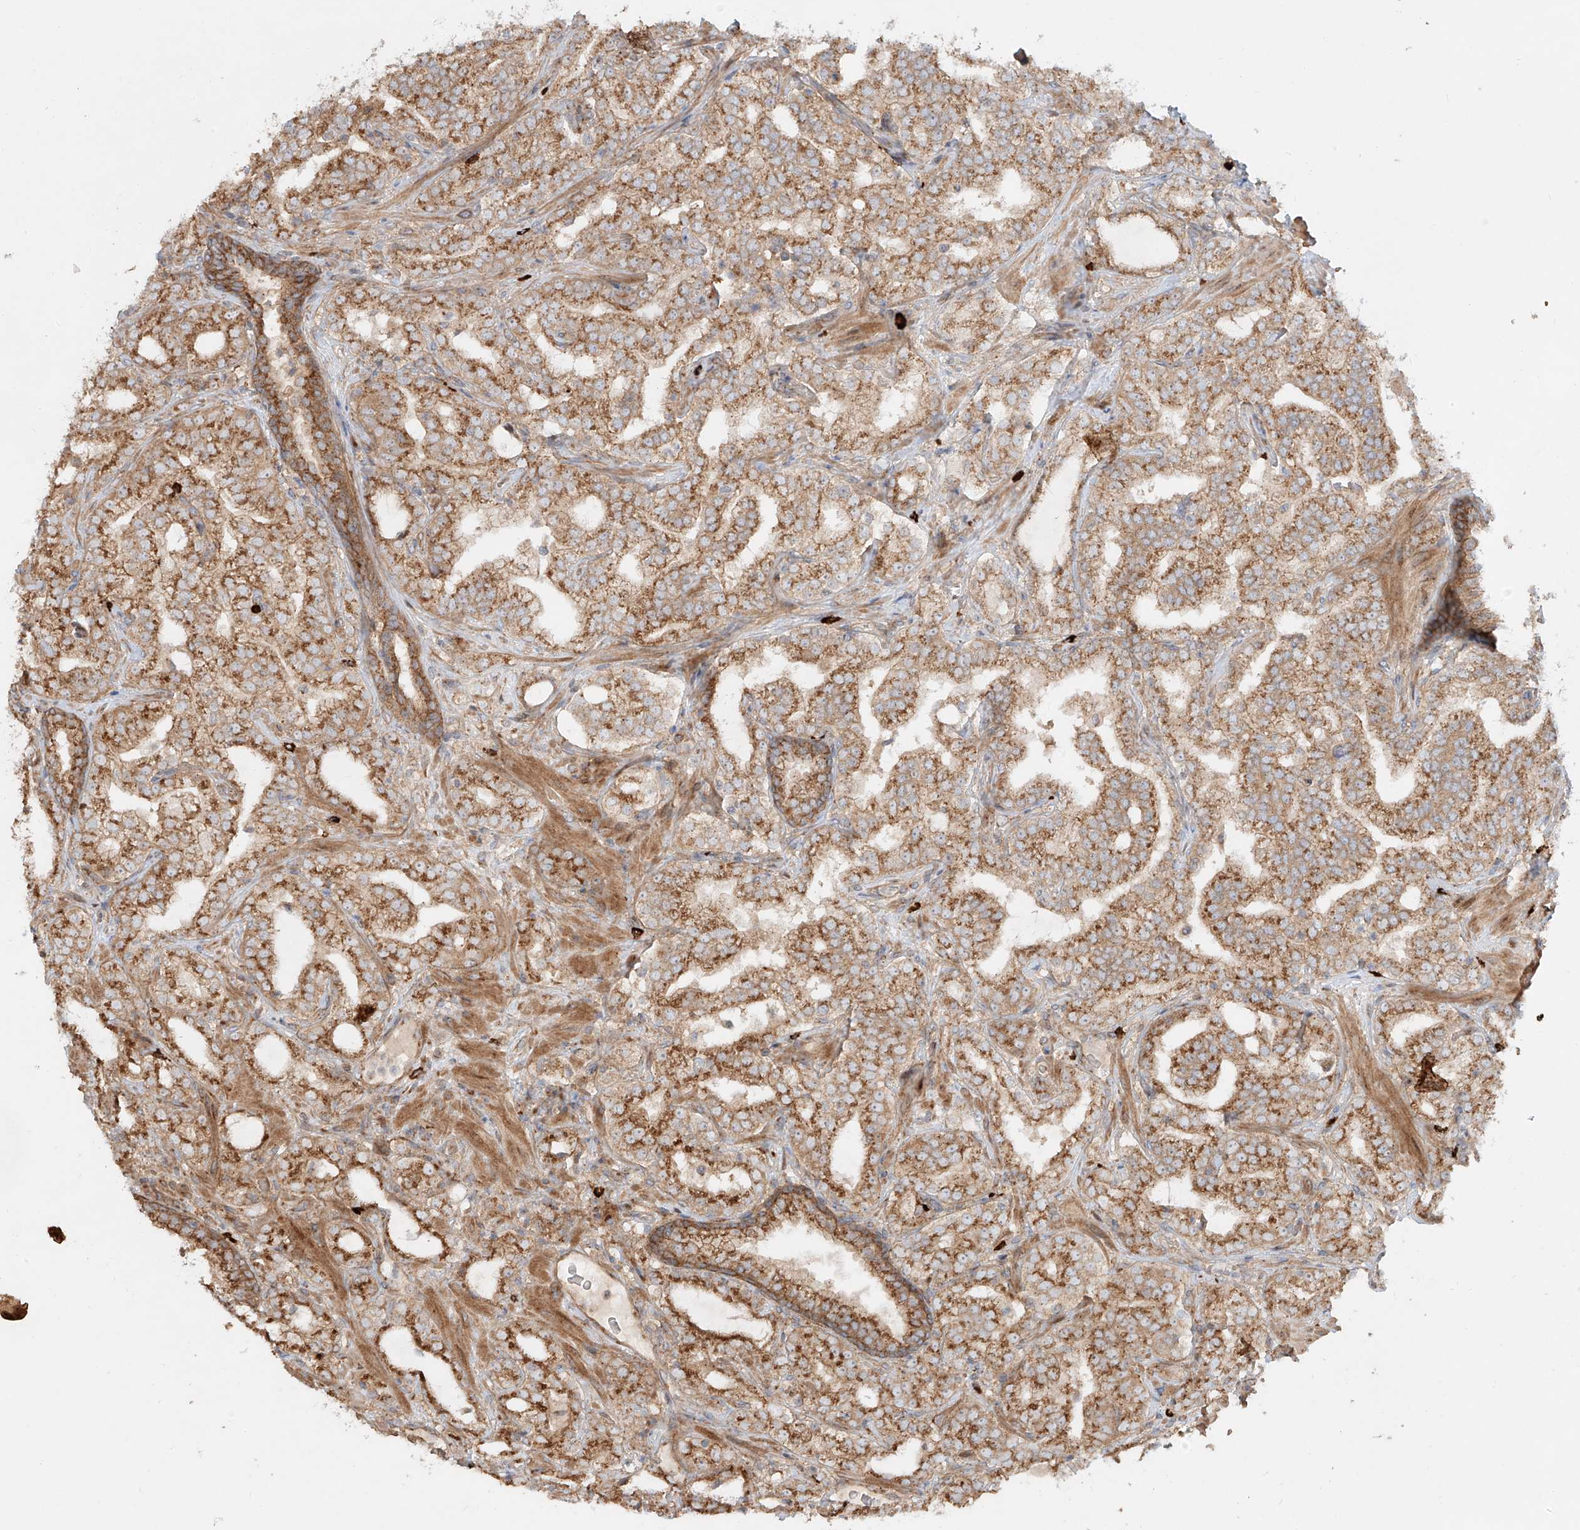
{"staining": {"intensity": "moderate", "quantity": ">75%", "location": "cytoplasmic/membranous"}, "tissue": "prostate cancer", "cell_type": "Tumor cells", "image_type": "cancer", "snomed": [{"axis": "morphology", "description": "Adenocarcinoma, High grade"}, {"axis": "topography", "description": "Prostate"}], "caption": "Tumor cells display medium levels of moderate cytoplasmic/membranous positivity in approximately >75% of cells in prostate cancer.", "gene": "ZNF287", "patient": {"sex": "male", "age": 64}}